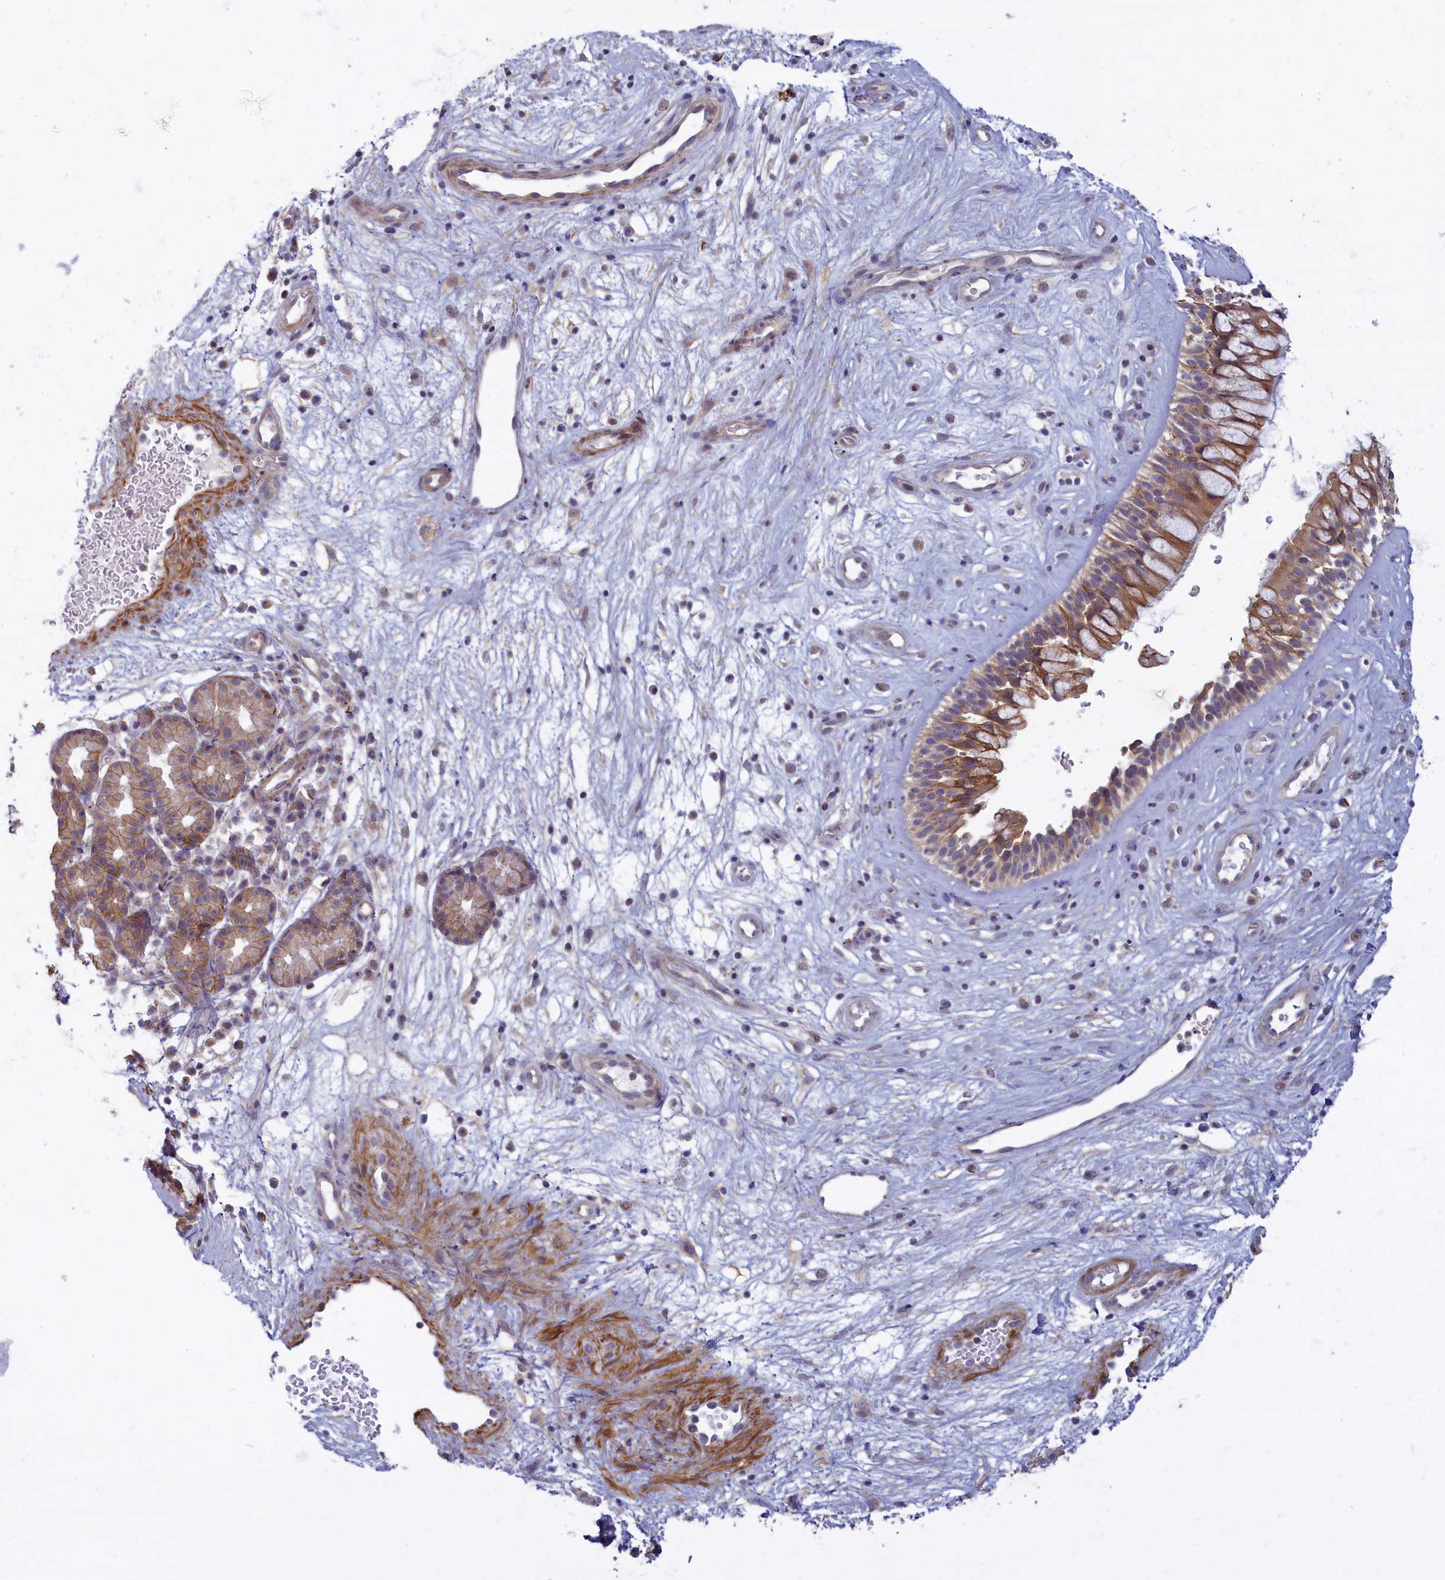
{"staining": {"intensity": "moderate", "quantity": ">75%", "location": "cytoplasmic/membranous"}, "tissue": "nasopharynx", "cell_type": "Respiratory epithelial cells", "image_type": "normal", "snomed": [{"axis": "morphology", "description": "Normal tissue, NOS"}, {"axis": "topography", "description": "Nasopharynx"}], "caption": "Immunohistochemistry micrograph of normal human nasopharynx stained for a protein (brown), which reveals medium levels of moderate cytoplasmic/membranous staining in about >75% of respiratory epithelial cells.", "gene": "TRPM4", "patient": {"sex": "male", "age": 32}}